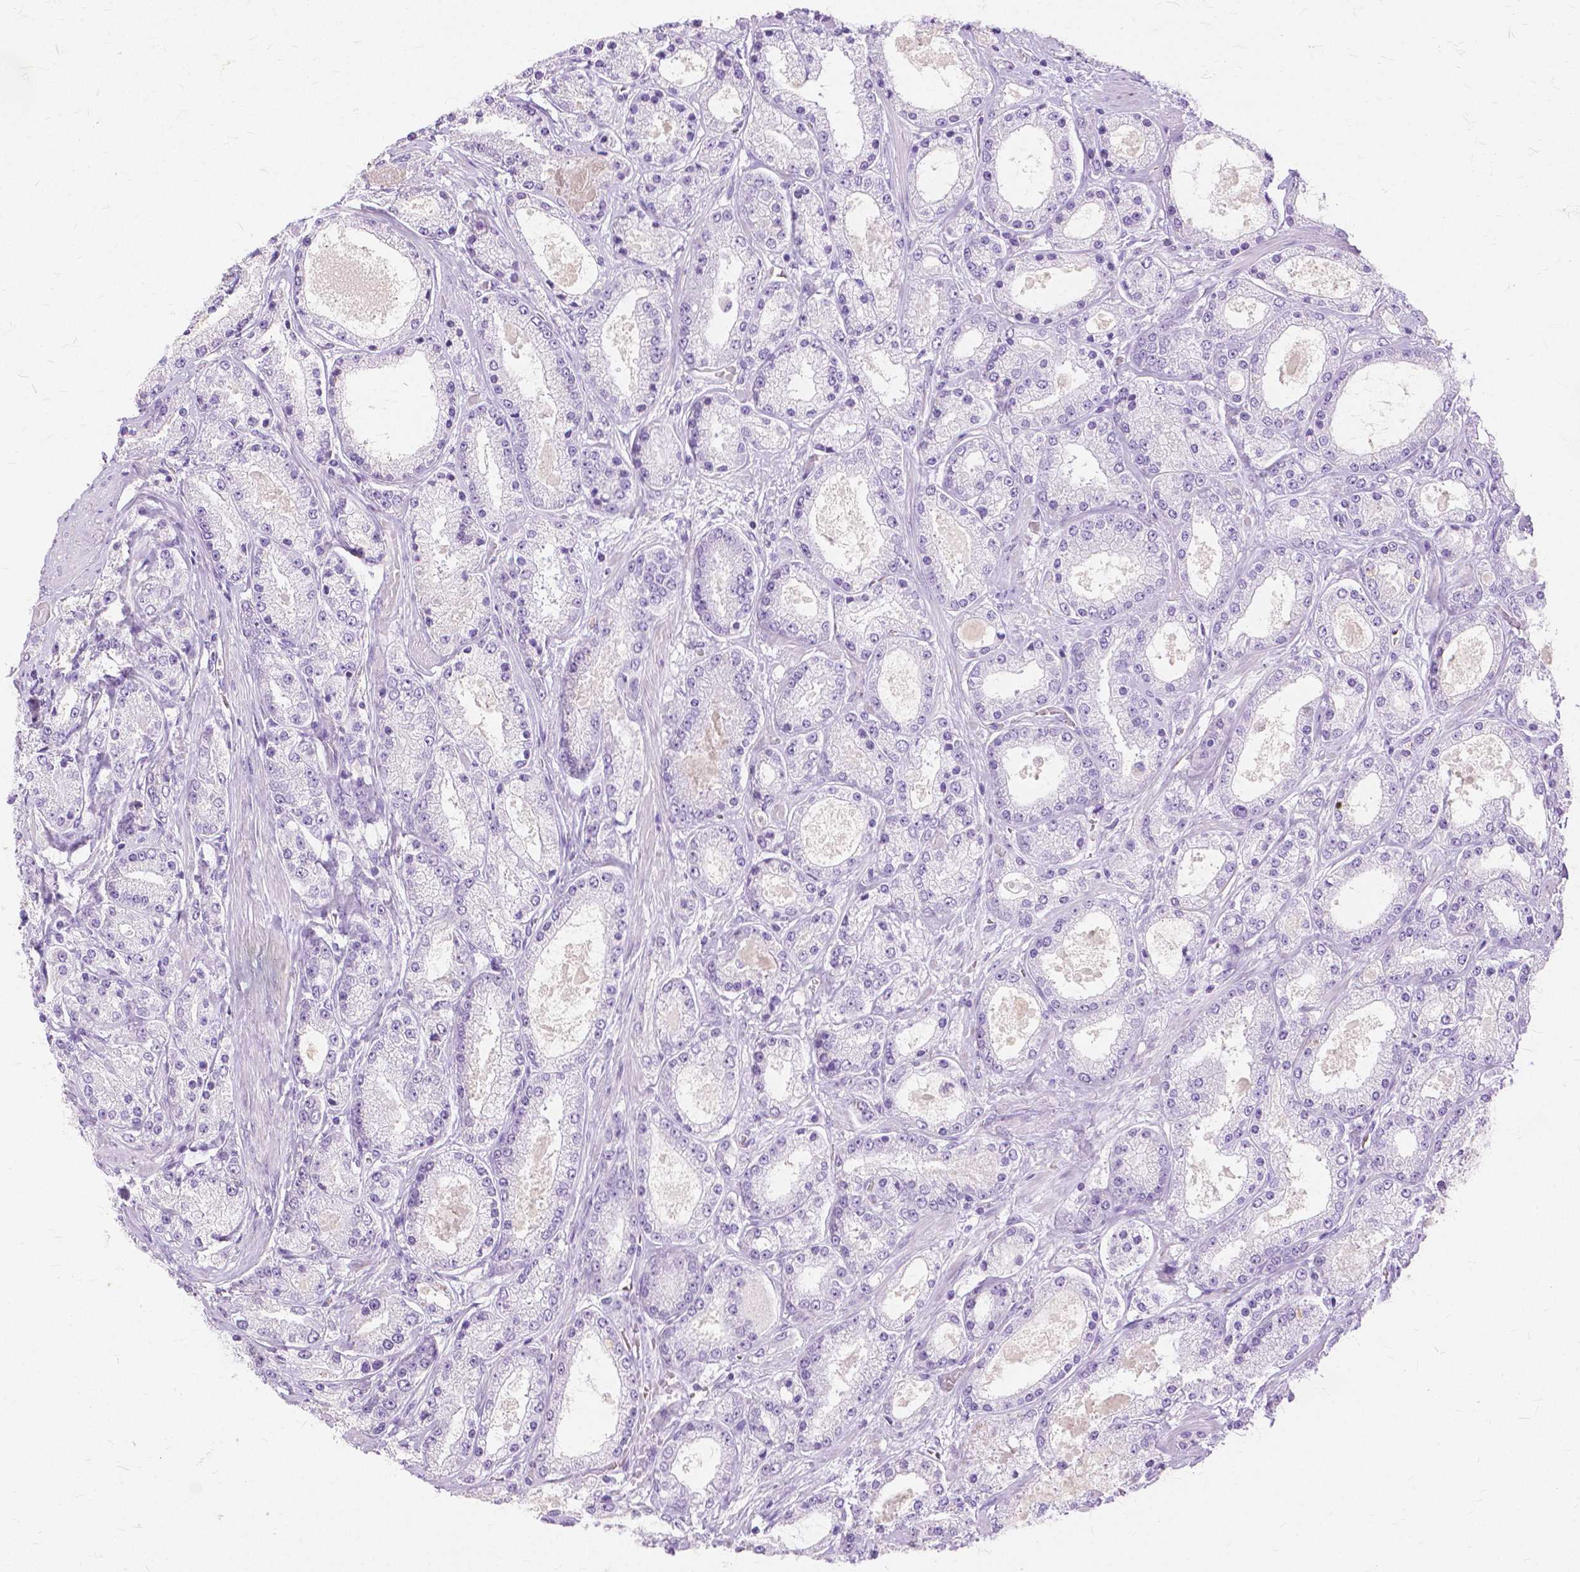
{"staining": {"intensity": "negative", "quantity": "none", "location": "none"}, "tissue": "prostate cancer", "cell_type": "Tumor cells", "image_type": "cancer", "snomed": [{"axis": "morphology", "description": "Adenocarcinoma, High grade"}, {"axis": "topography", "description": "Prostate"}], "caption": "Tumor cells show no significant protein positivity in adenocarcinoma (high-grade) (prostate). (DAB IHC with hematoxylin counter stain).", "gene": "TGM1", "patient": {"sex": "male", "age": 67}}